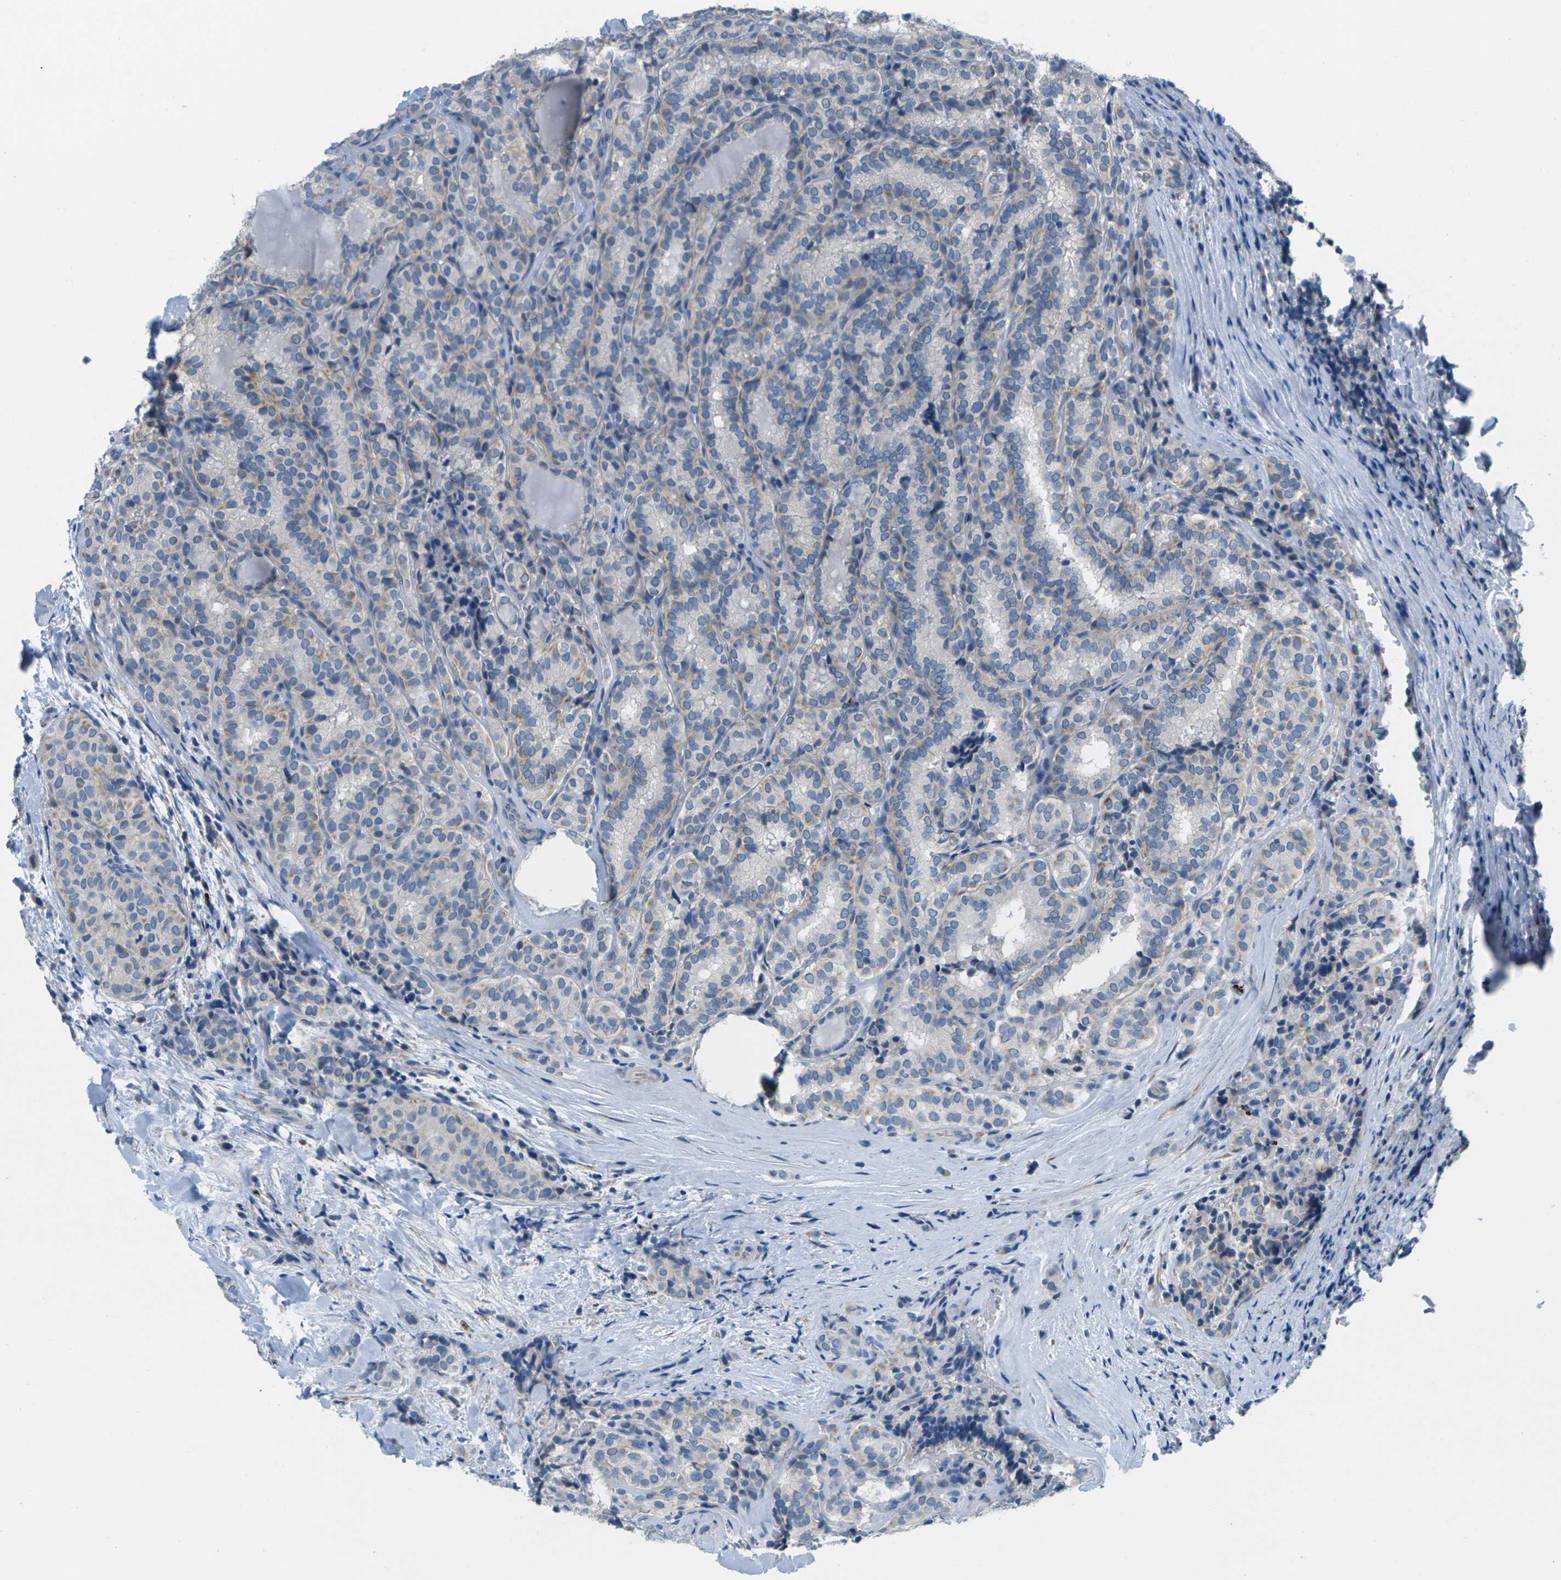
{"staining": {"intensity": "weak", "quantity": "25%-75%", "location": "cytoplasmic/membranous"}, "tissue": "thyroid cancer", "cell_type": "Tumor cells", "image_type": "cancer", "snomed": [{"axis": "morphology", "description": "Normal tissue, NOS"}, {"axis": "morphology", "description": "Papillary adenocarcinoma, NOS"}, {"axis": "topography", "description": "Thyroid gland"}], "caption": "A high-resolution micrograph shows IHC staining of thyroid cancer, which shows weak cytoplasmic/membranous staining in approximately 25%-75% of tumor cells.", "gene": "CYP2C8", "patient": {"sex": "female", "age": 30}}